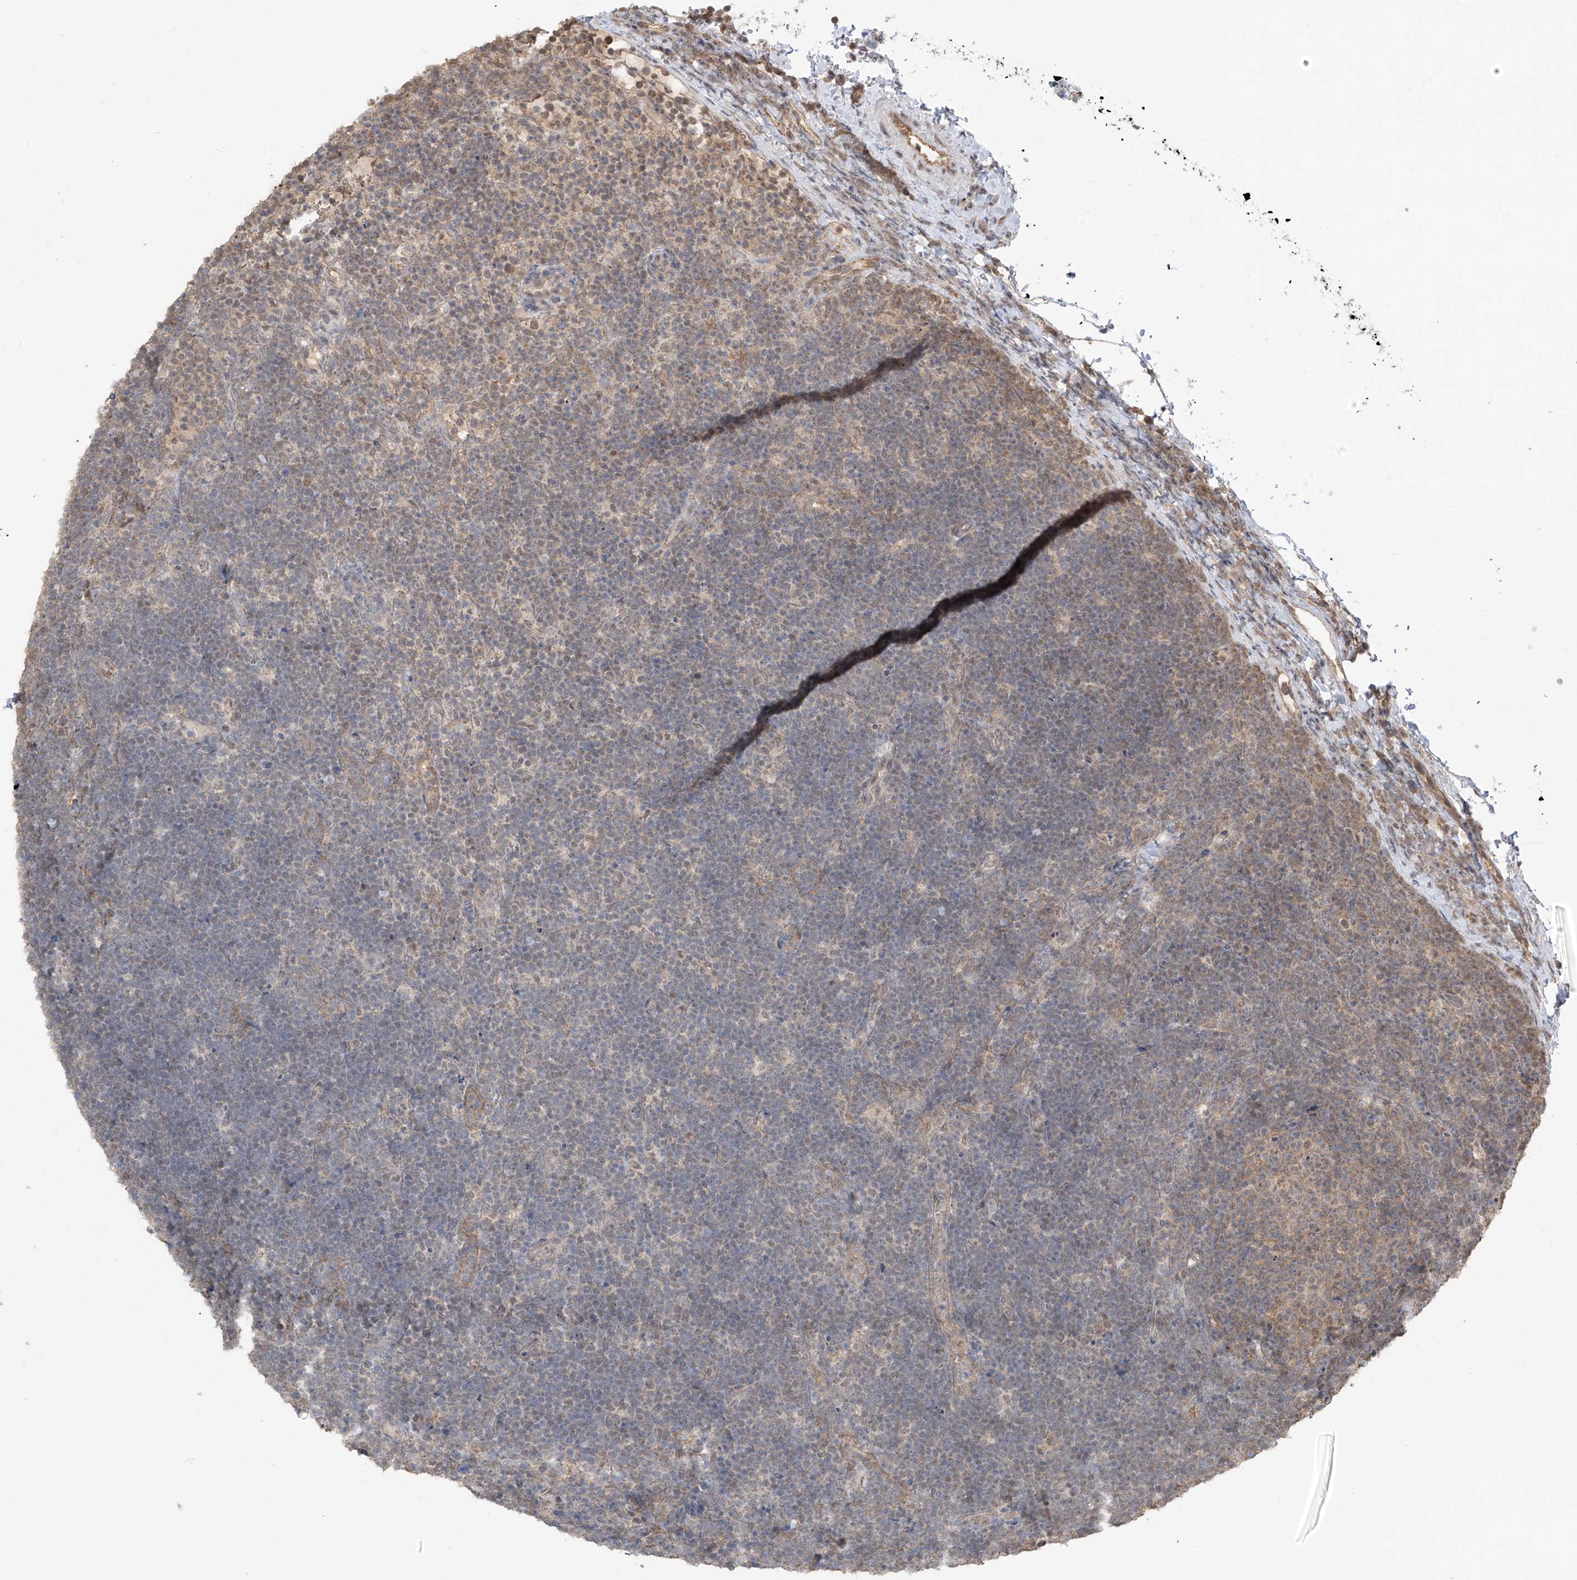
{"staining": {"intensity": "weak", "quantity": "25%-75%", "location": "cytoplasmic/membranous"}, "tissue": "lymphoma", "cell_type": "Tumor cells", "image_type": "cancer", "snomed": [{"axis": "morphology", "description": "Malignant lymphoma, non-Hodgkin's type, High grade"}, {"axis": "topography", "description": "Lymph node"}], "caption": "Immunohistochemistry image of human high-grade malignant lymphoma, non-Hodgkin's type stained for a protein (brown), which reveals low levels of weak cytoplasmic/membranous staining in approximately 25%-75% of tumor cells.", "gene": "KIAA1522", "patient": {"sex": "male", "age": 13}}